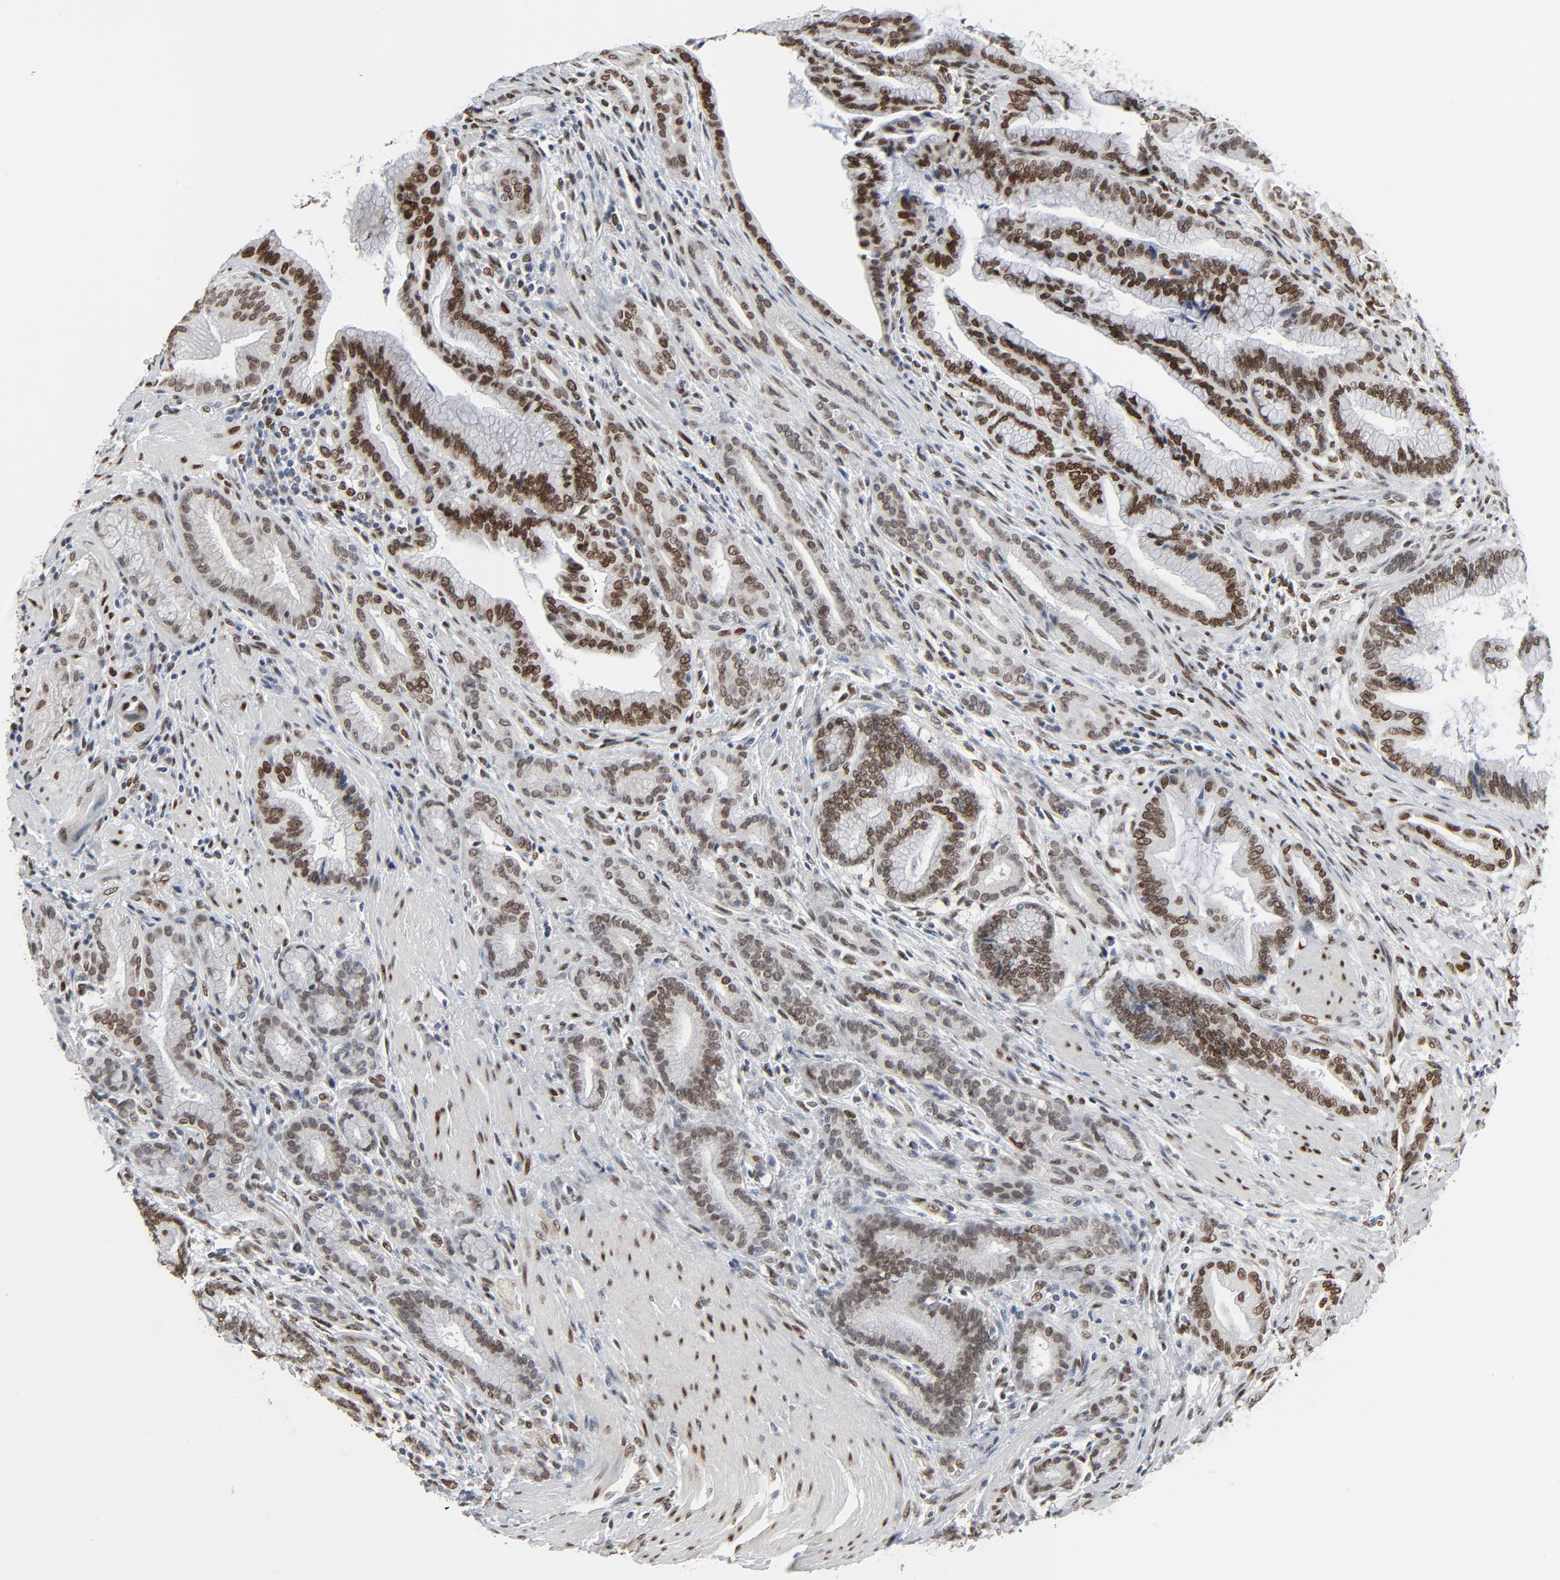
{"staining": {"intensity": "strong", "quantity": "25%-75%", "location": "nuclear"}, "tissue": "pancreatic cancer", "cell_type": "Tumor cells", "image_type": "cancer", "snomed": [{"axis": "morphology", "description": "Adenocarcinoma, NOS"}, {"axis": "topography", "description": "Pancreas"}], "caption": "Brown immunohistochemical staining in human pancreatic cancer (adenocarcinoma) shows strong nuclear expression in approximately 25%-75% of tumor cells.", "gene": "CUX1", "patient": {"sex": "female", "age": 64}}